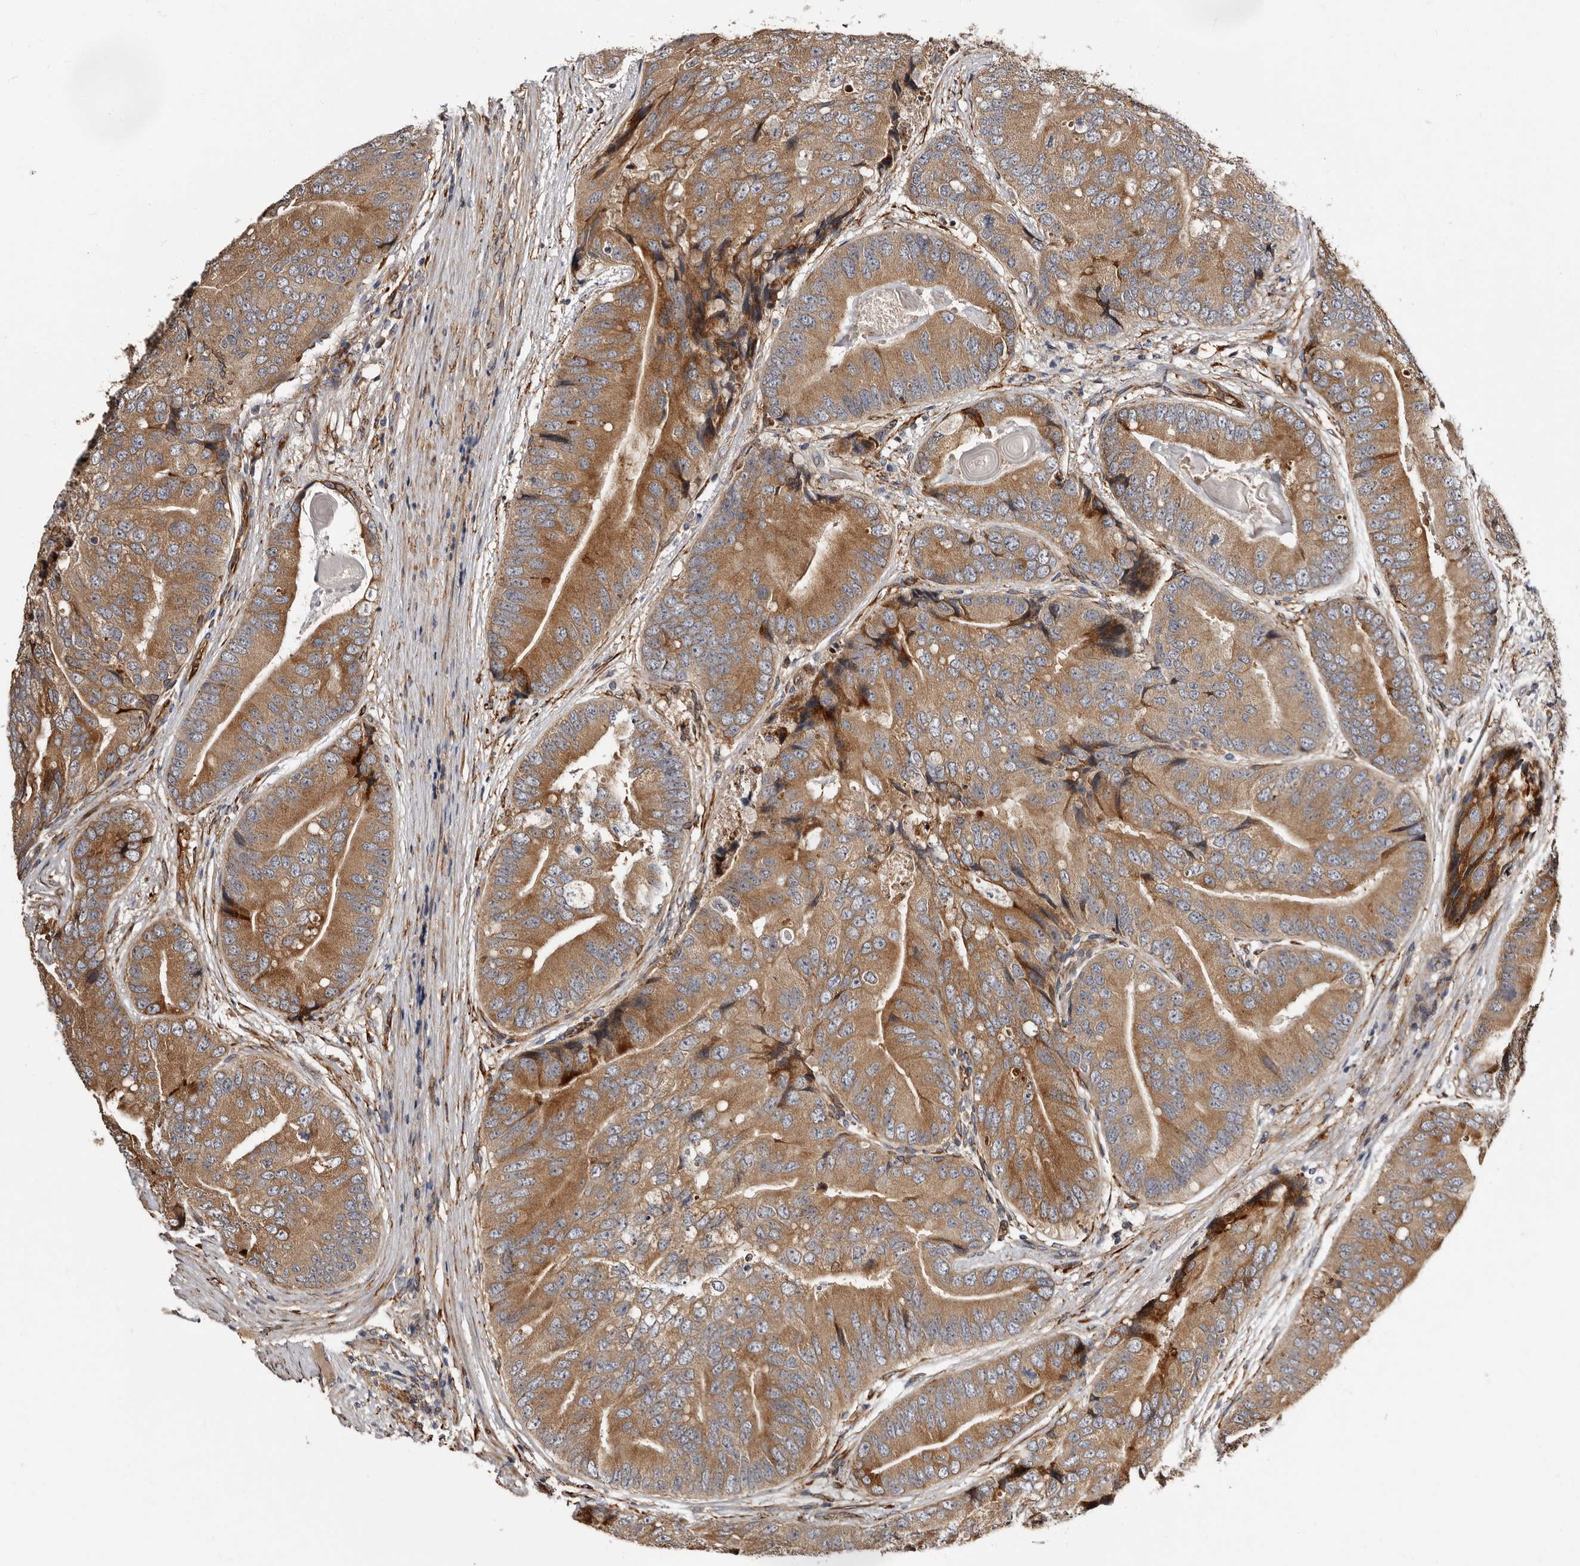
{"staining": {"intensity": "moderate", "quantity": ">75%", "location": "cytoplasmic/membranous"}, "tissue": "prostate cancer", "cell_type": "Tumor cells", "image_type": "cancer", "snomed": [{"axis": "morphology", "description": "Adenocarcinoma, High grade"}, {"axis": "topography", "description": "Prostate"}], "caption": "The photomicrograph displays staining of prostate cancer (adenocarcinoma (high-grade)), revealing moderate cytoplasmic/membranous protein expression (brown color) within tumor cells. The staining was performed using DAB to visualize the protein expression in brown, while the nuclei were stained in blue with hematoxylin (Magnification: 20x).", "gene": "TBC1D22B", "patient": {"sex": "male", "age": 70}}